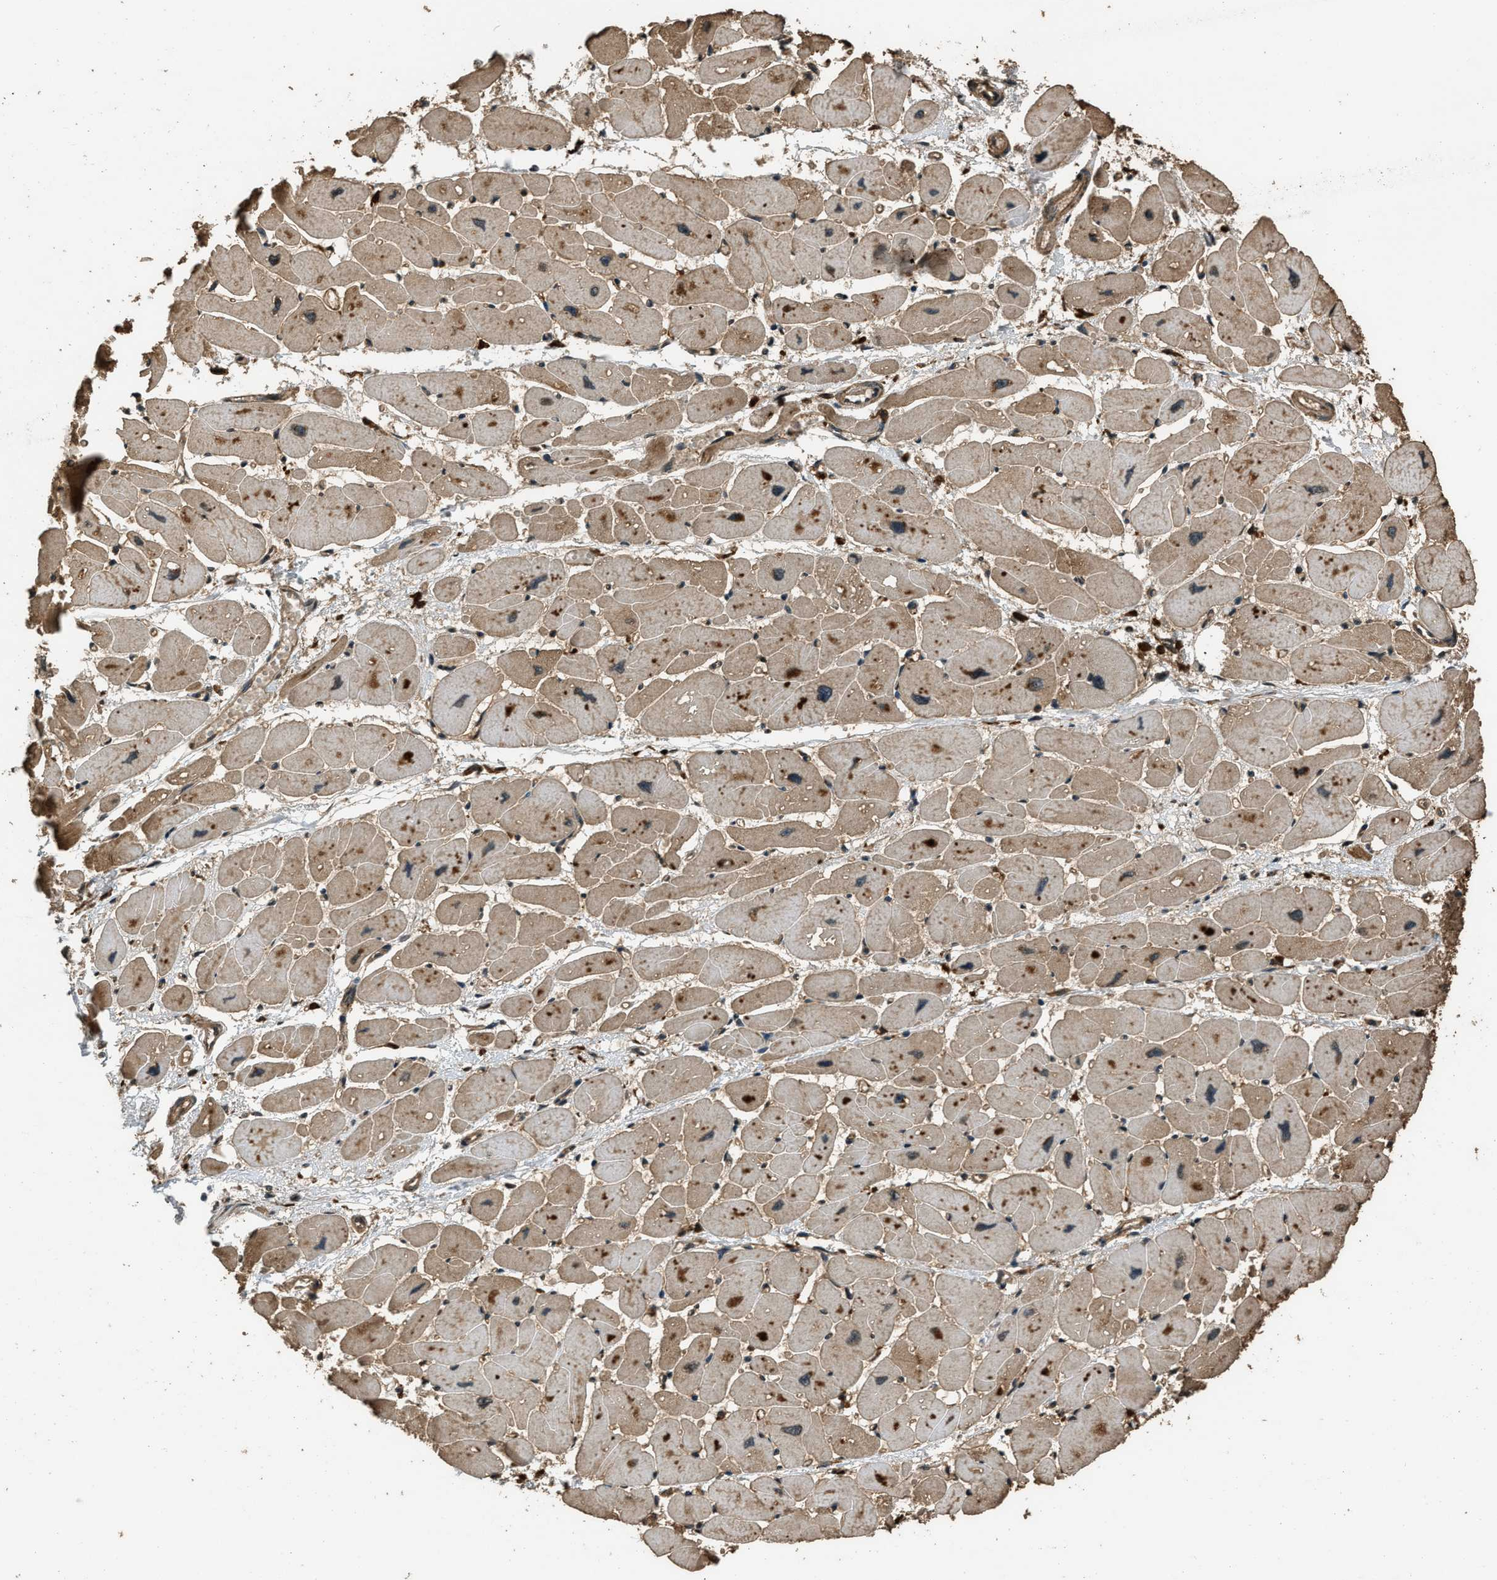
{"staining": {"intensity": "moderate", "quantity": ">75%", "location": "cytoplasmic/membranous"}, "tissue": "heart muscle", "cell_type": "Cardiomyocytes", "image_type": "normal", "snomed": [{"axis": "morphology", "description": "Normal tissue, NOS"}, {"axis": "topography", "description": "Heart"}], "caption": "DAB immunohistochemical staining of benign heart muscle demonstrates moderate cytoplasmic/membranous protein staining in approximately >75% of cardiomyocytes. The protein of interest is stained brown, and the nuclei are stained in blue (DAB (3,3'-diaminobenzidine) IHC with brightfield microscopy, high magnification).", "gene": "RAP2A", "patient": {"sex": "female", "age": 54}}